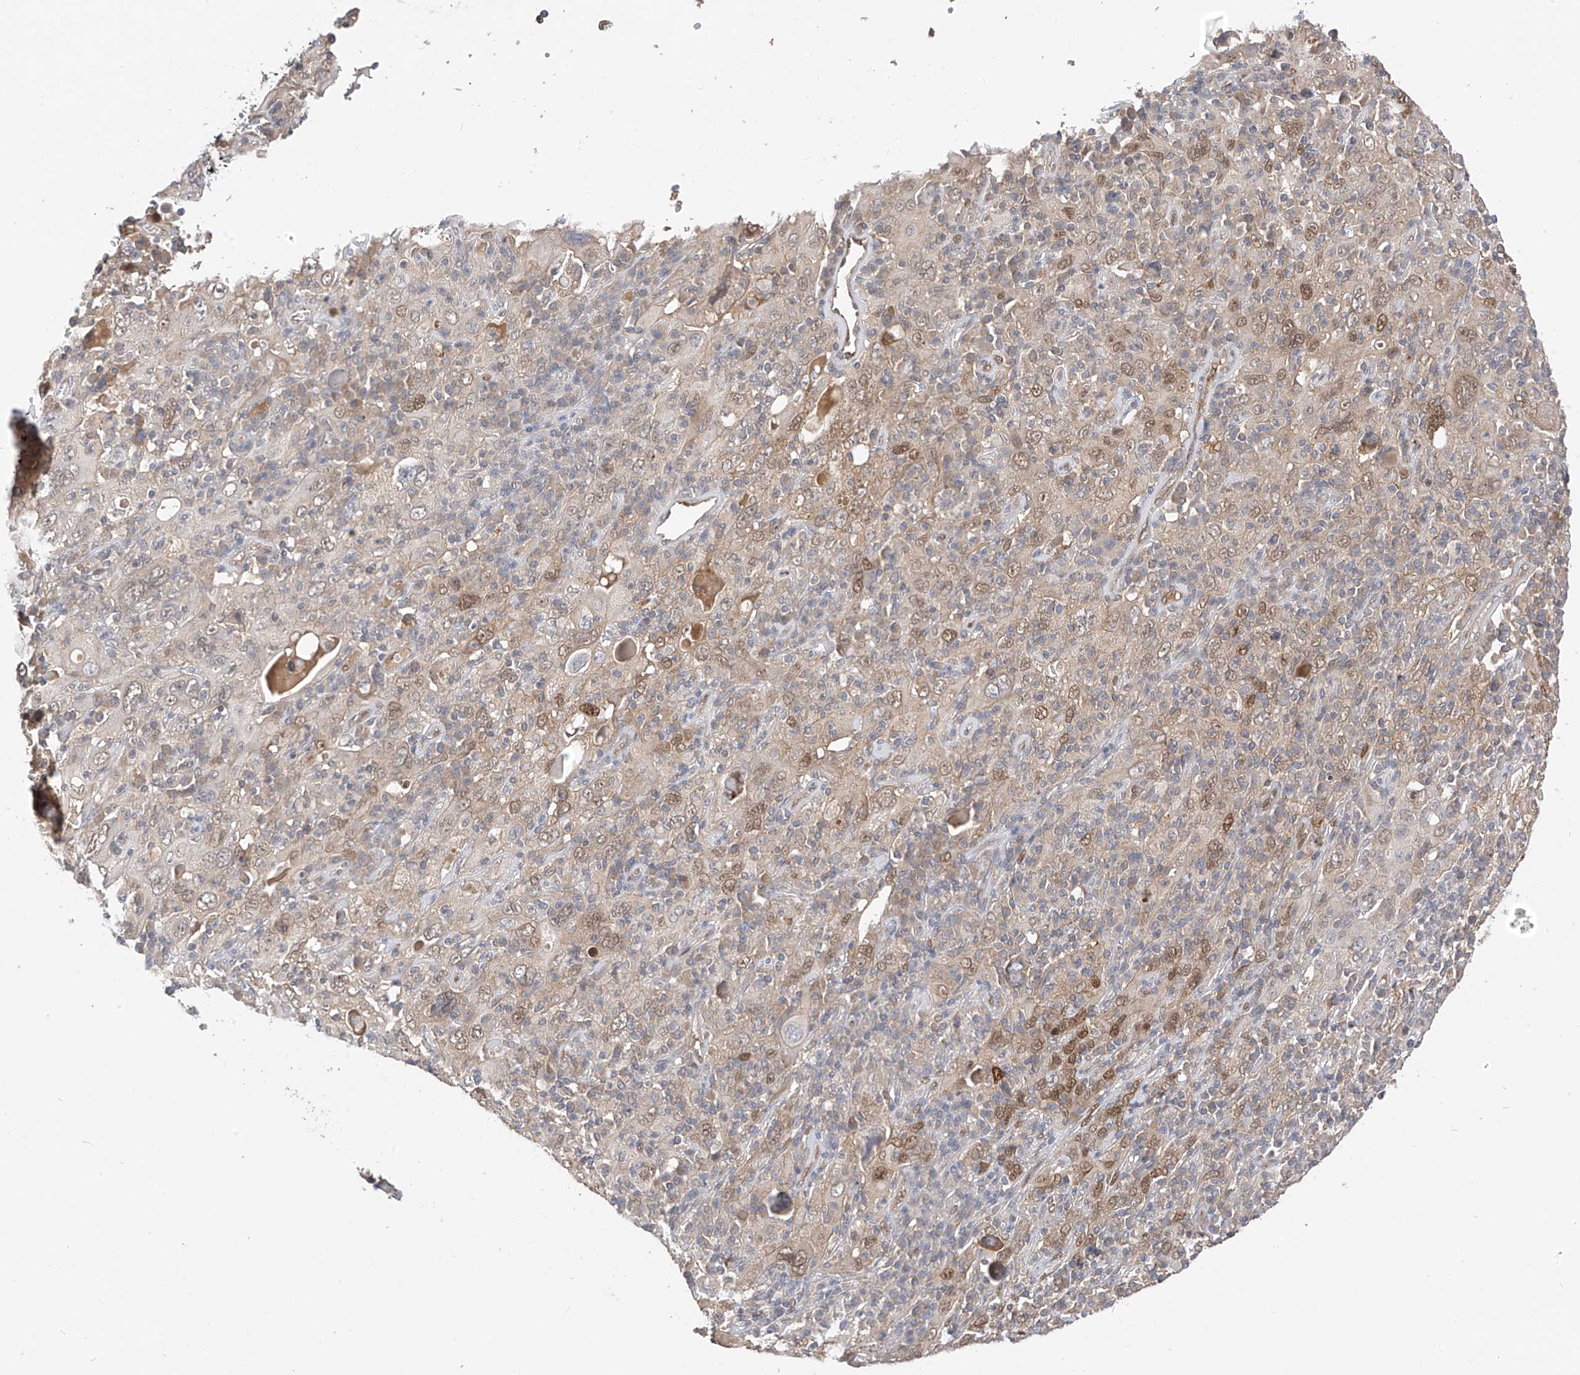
{"staining": {"intensity": "moderate", "quantity": "<25%", "location": "cytoplasmic/membranous,nuclear"}, "tissue": "cervical cancer", "cell_type": "Tumor cells", "image_type": "cancer", "snomed": [{"axis": "morphology", "description": "Squamous cell carcinoma, NOS"}, {"axis": "topography", "description": "Cervix"}], "caption": "An IHC micrograph of tumor tissue is shown. Protein staining in brown shows moderate cytoplasmic/membranous and nuclear positivity in cervical squamous cell carcinoma within tumor cells. (DAB IHC with brightfield microscopy, high magnification).", "gene": "MRTFA", "patient": {"sex": "female", "age": 46}}